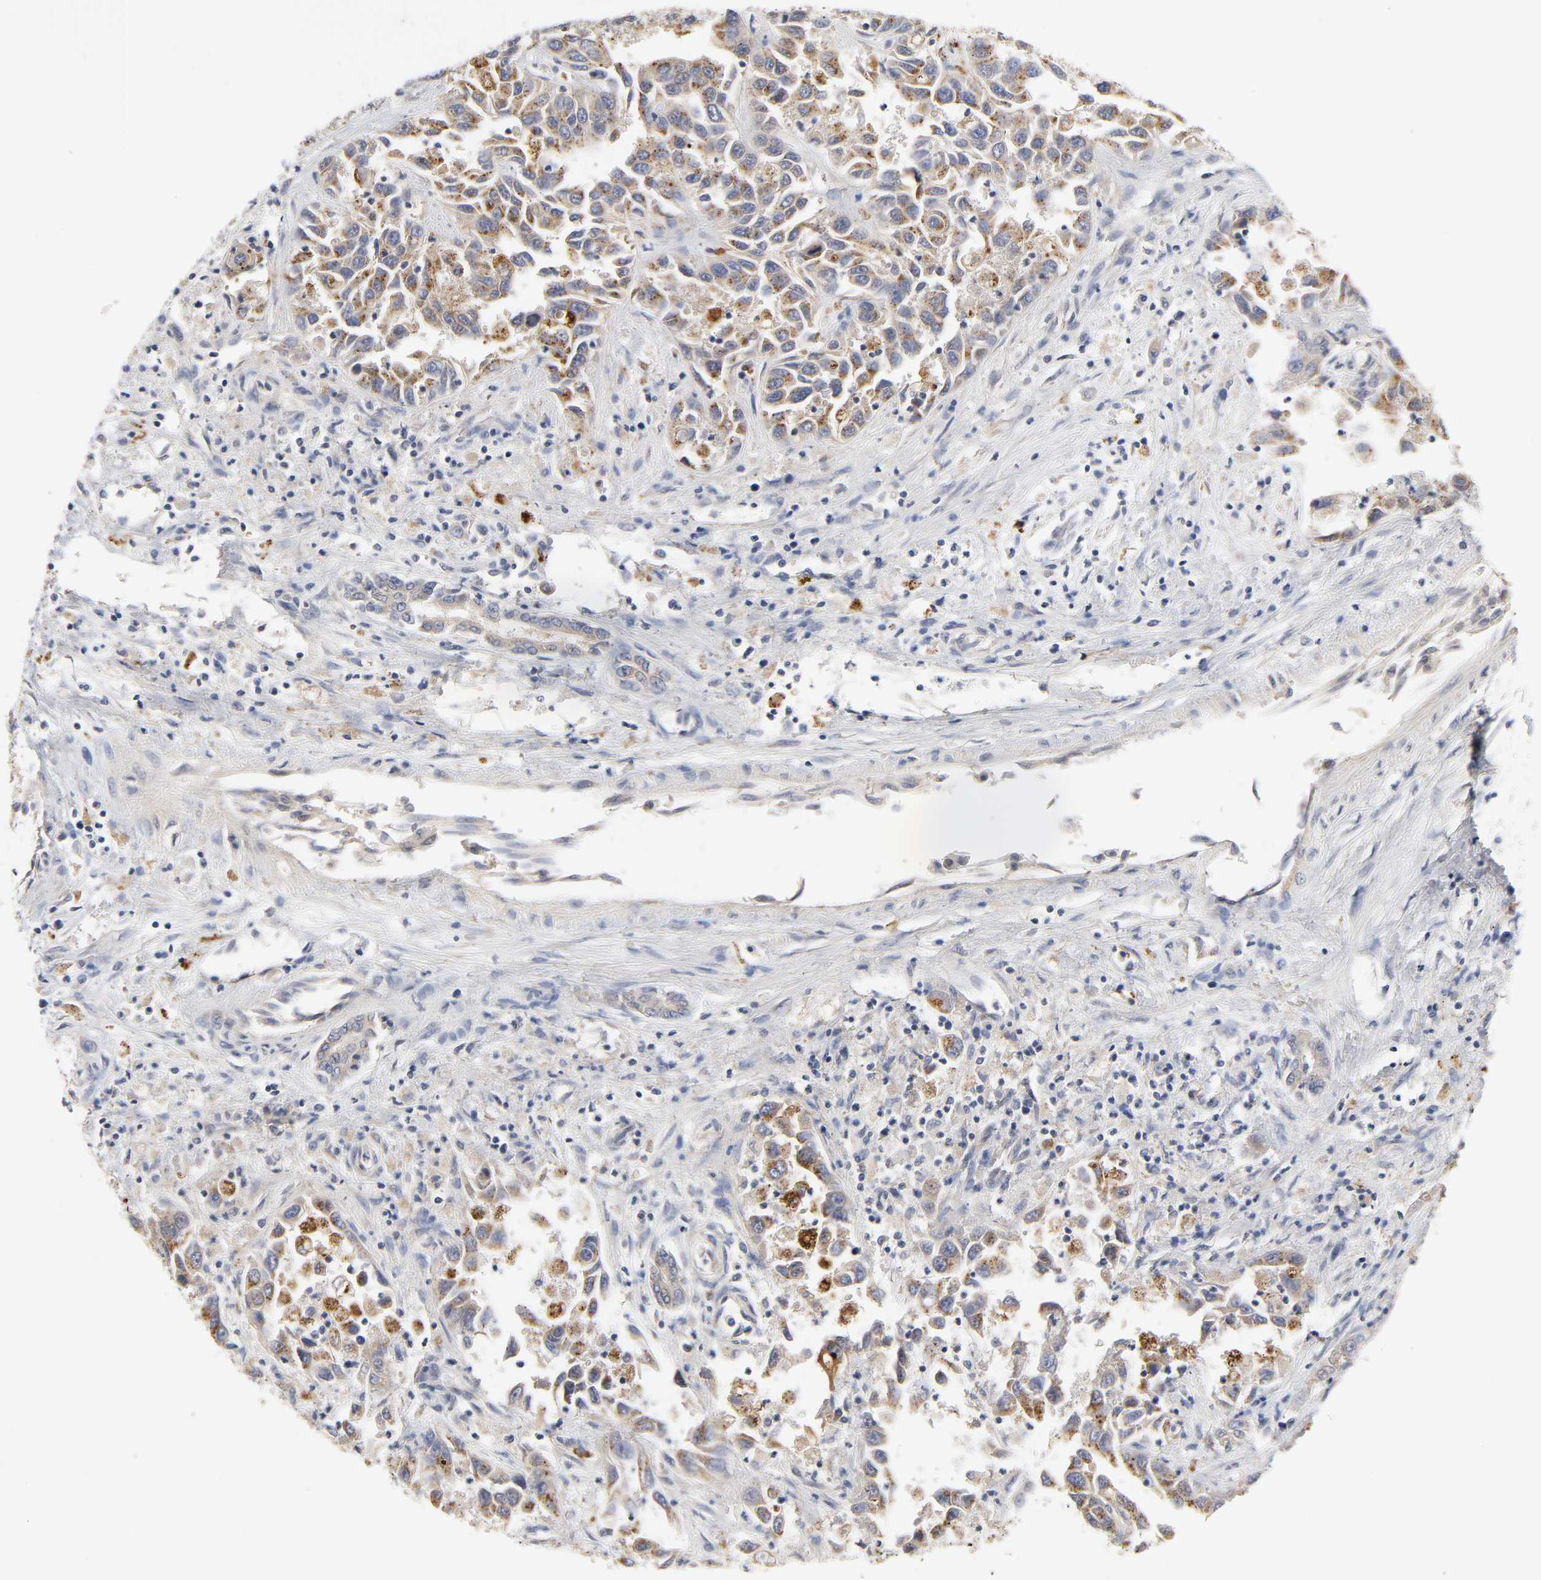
{"staining": {"intensity": "weak", "quantity": ">75%", "location": "cytoplasmic/membranous"}, "tissue": "liver cancer", "cell_type": "Tumor cells", "image_type": "cancer", "snomed": [{"axis": "morphology", "description": "Cholangiocarcinoma"}, {"axis": "topography", "description": "Liver"}], "caption": "Protein staining demonstrates weak cytoplasmic/membranous expression in approximately >75% of tumor cells in liver cancer (cholangiocarcinoma). Immunohistochemistry (ihc) stains the protein in brown and the nuclei are stained blue.", "gene": "C17orf75", "patient": {"sex": "female", "age": 52}}